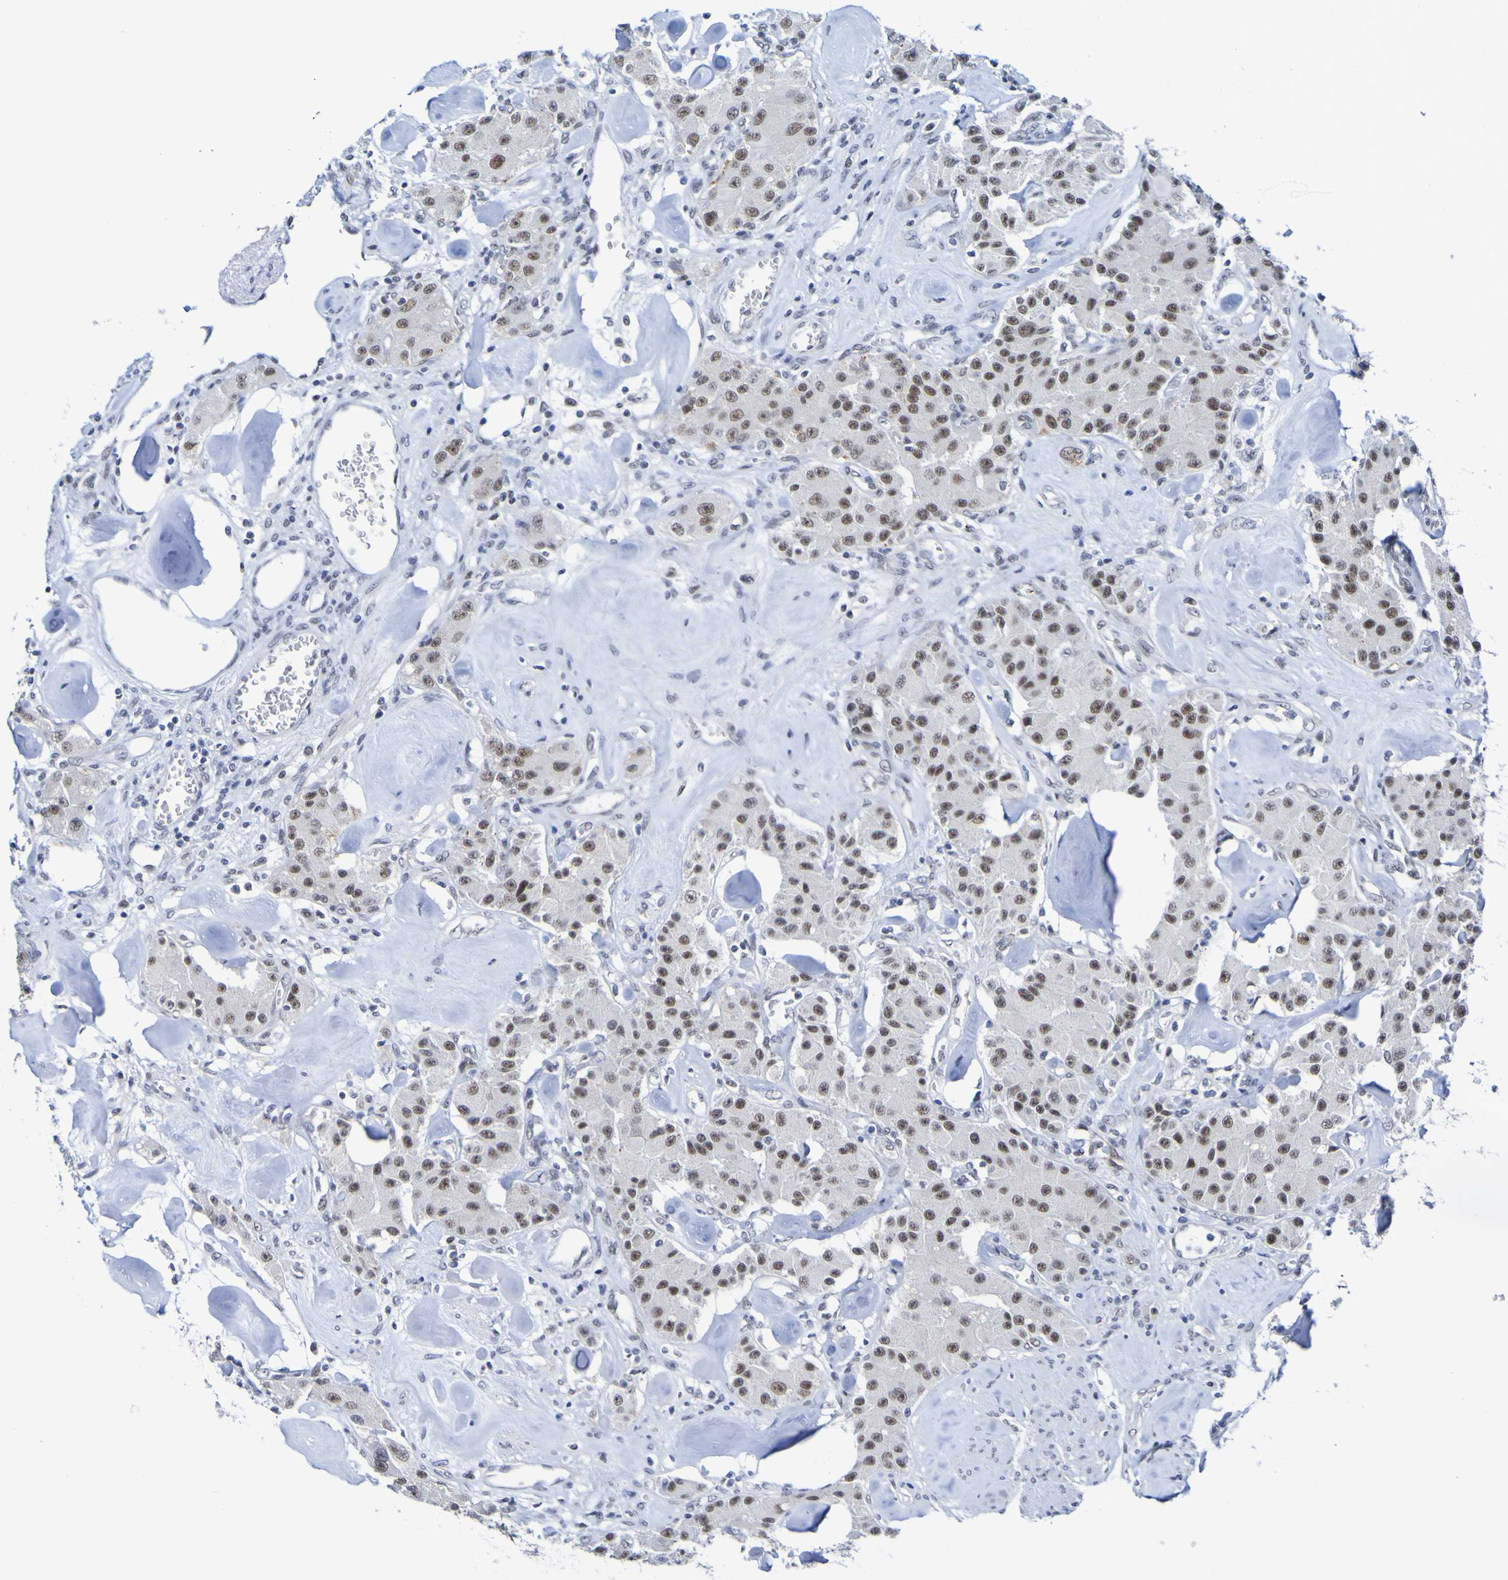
{"staining": {"intensity": "moderate", "quantity": "25%-75%", "location": "nuclear"}, "tissue": "carcinoid", "cell_type": "Tumor cells", "image_type": "cancer", "snomed": [{"axis": "morphology", "description": "Carcinoid, malignant, NOS"}, {"axis": "topography", "description": "Pancreas"}], "caption": "Immunohistochemistry of carcinoid displays medium levels of moderate nuclear expression in about 25%-75% of tumor cells. The staining was performed using DAB (3,3'-diaminobenzidine) to visualize the protein expression in brown, while the nuclei were stained in blue with hematoxylin (Magnification: 20x).", "gene": "CDC5L", "patient": {"sex": "male", "age": 41}}